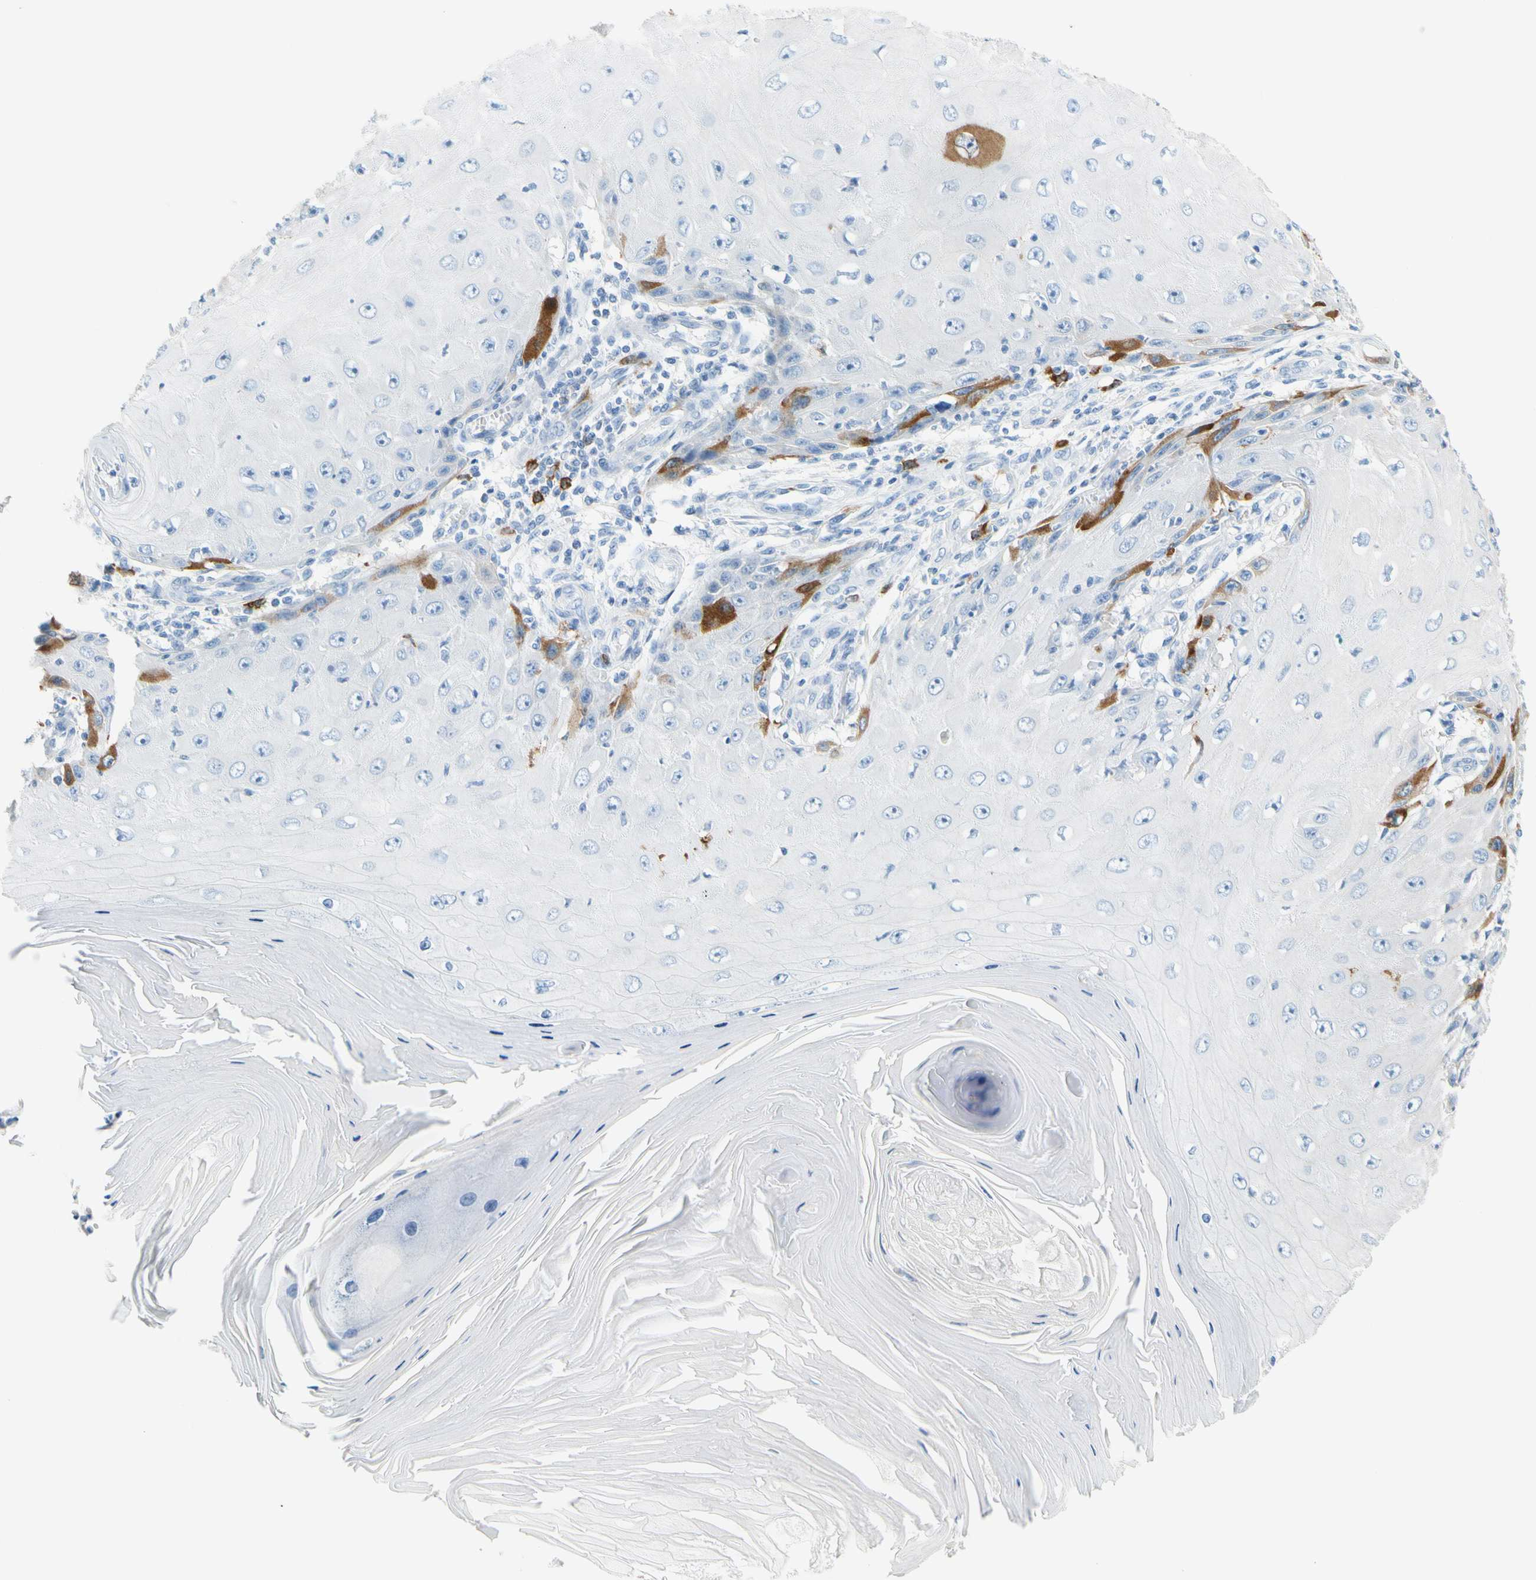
{"staining": {"intensity": "negative", "quantity": "none", "location": "none"}, "tissue": "skin cancer", "cell_type": "Tumor cells", "image_type": "cancer", "snomed": [{"axis": "morphology", "description": "Squamous cell carcinoma, NOS"}, {"axis": "topography", "description": "Skin"}], "caption": "Immunohistochemical staining of skin squamous cell carcinoma reveals no significant staining in tumor cells. The staining is performed using DAB brown chromogen with nuclei counter-stained in using hematoxylin.", "gene": "TACC3", "patient": {"sex": "female", "age": 73}}